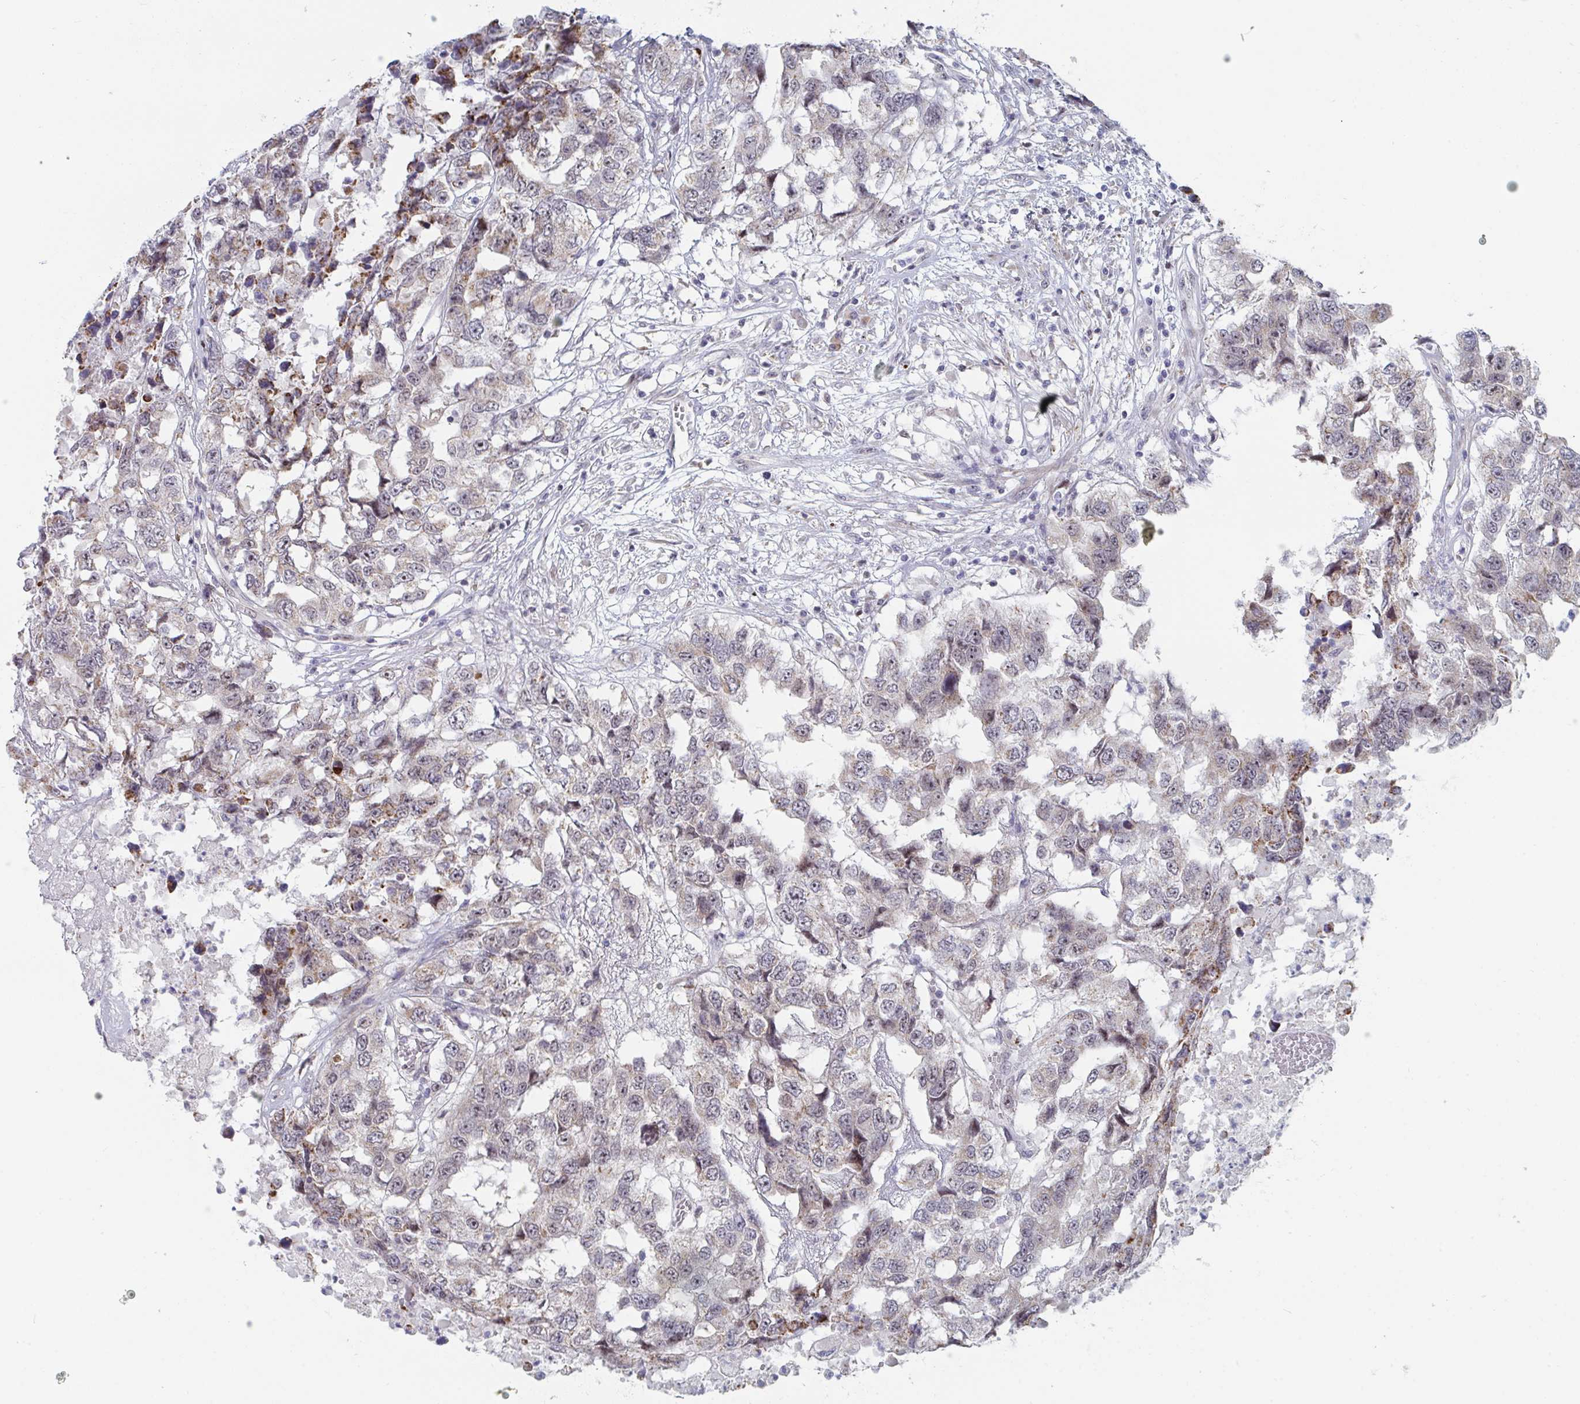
{"staining": {"intensity": "weak", "quantity": "25%-75%", "location": "cytoplasmic/membranous,nuclear"}, "tissue": "testis cancer", "cell_type": "Tumor cells", "image_type": "cancer", "snomed": [{"axis": "morphology", "description": "Carcinoma, Embryonal, NOS"}, {"axis": "topography", "description": "Testis"}], "caption": "The photomicrograph exhibits a brown stain indicating the presence of a protein in the cytoplasmic/membranous and nuclear of tumor cells in testis cancer (embryonal carcinoma).", "gene": "CENPT", "patient": {"sex": "male", "age": 83}}